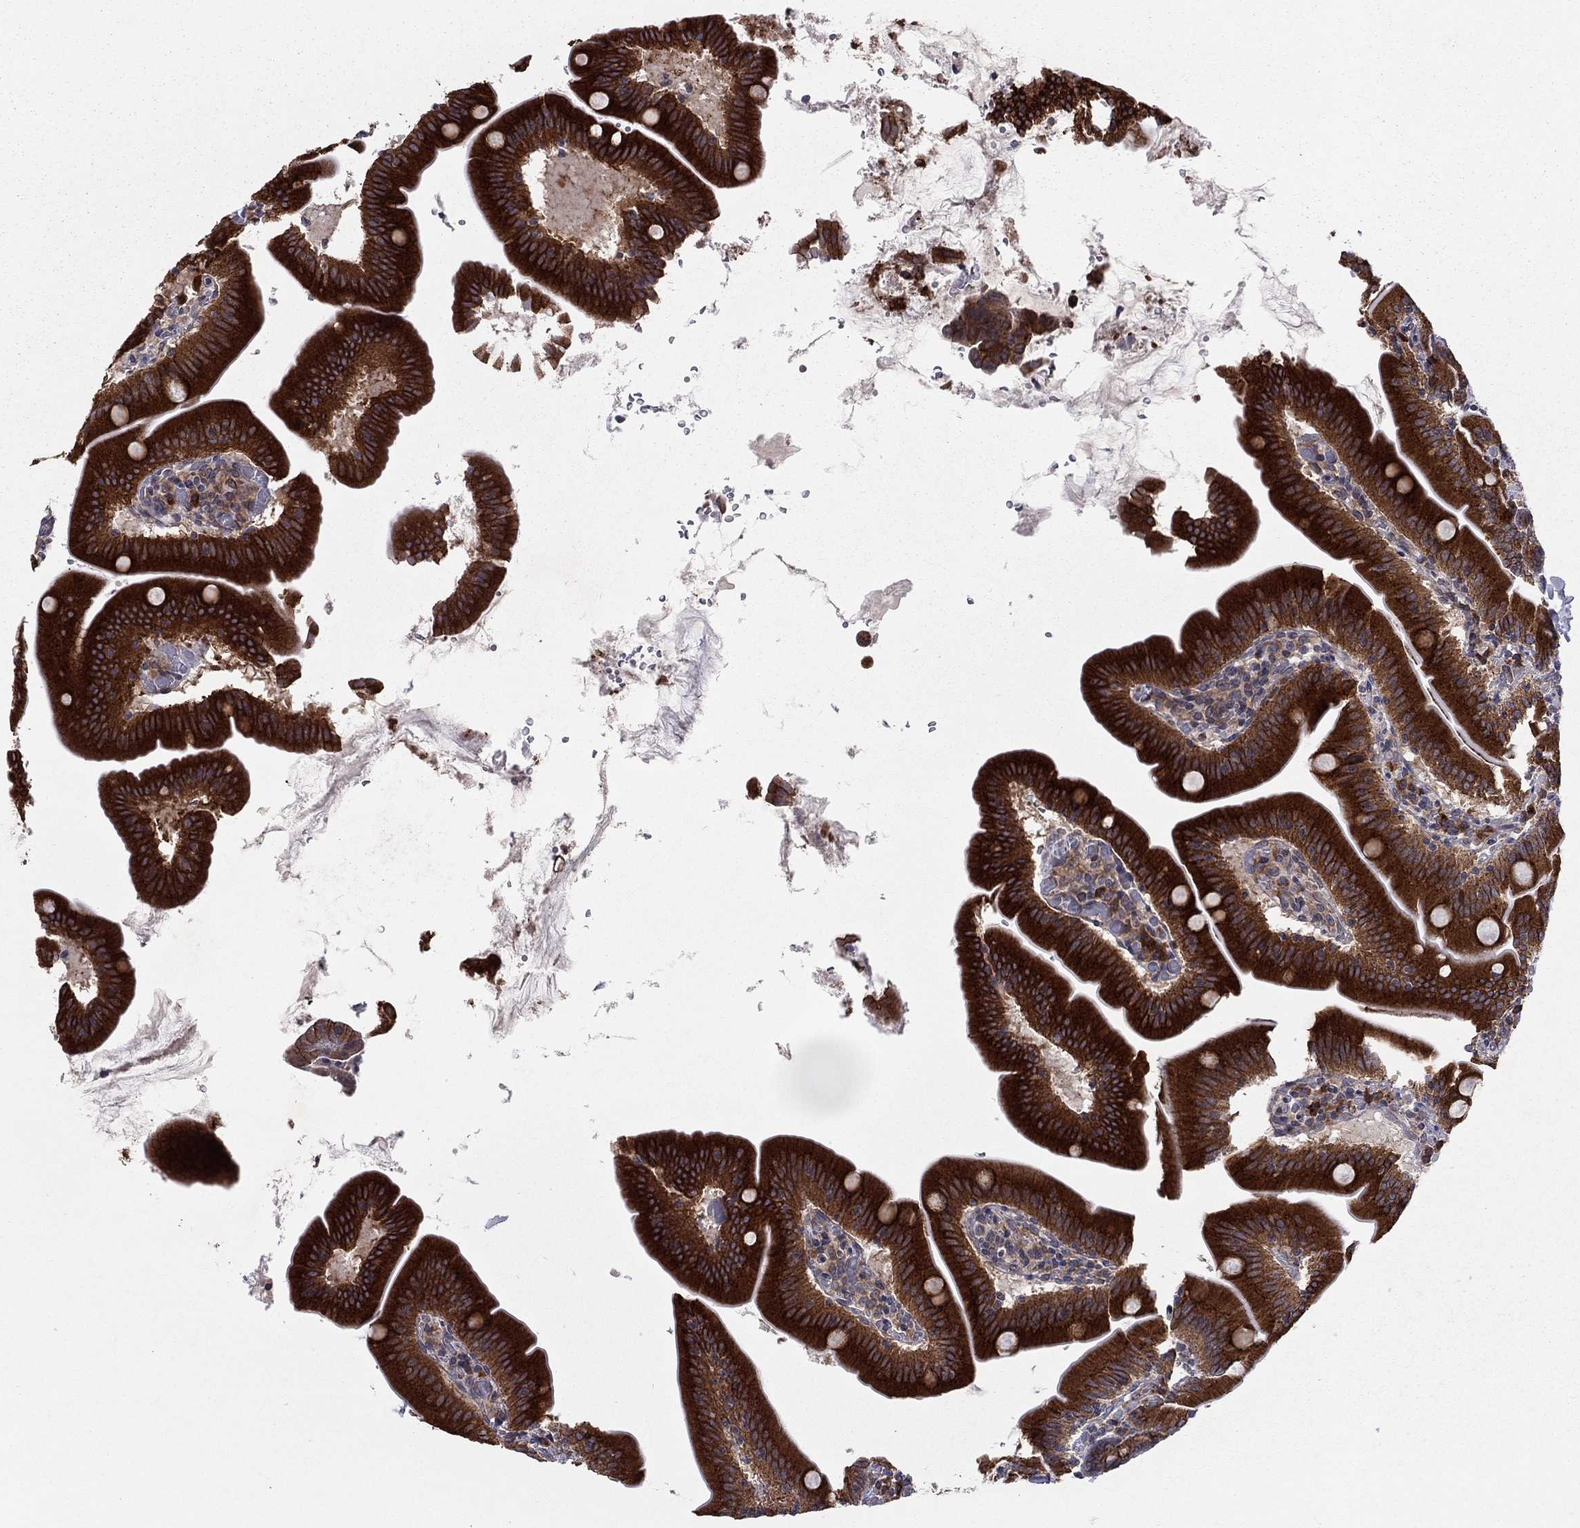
{"staining": {"intensity": "strong", "quantity": ">75%", "location": "cytoplasmic/membranous"}, "tissue": "small intestine", "cell_type": "Glandular cells", "image_type": "normal", "snomed": [{"axis": "morphology", "description": "Normal tissue, NOS"}, {"axis": "topography", "description": "Small intestine"}], "caption": "Immunohistochemistry (IHC) micrograph of normal small intestine stained for a protein (brown), which displays high levels of strong cytoplasmic/membranous positivity in about >75% of glandular cells.", "gene": "YIF1A", "patient": {"sex": "male", "age": 37}}